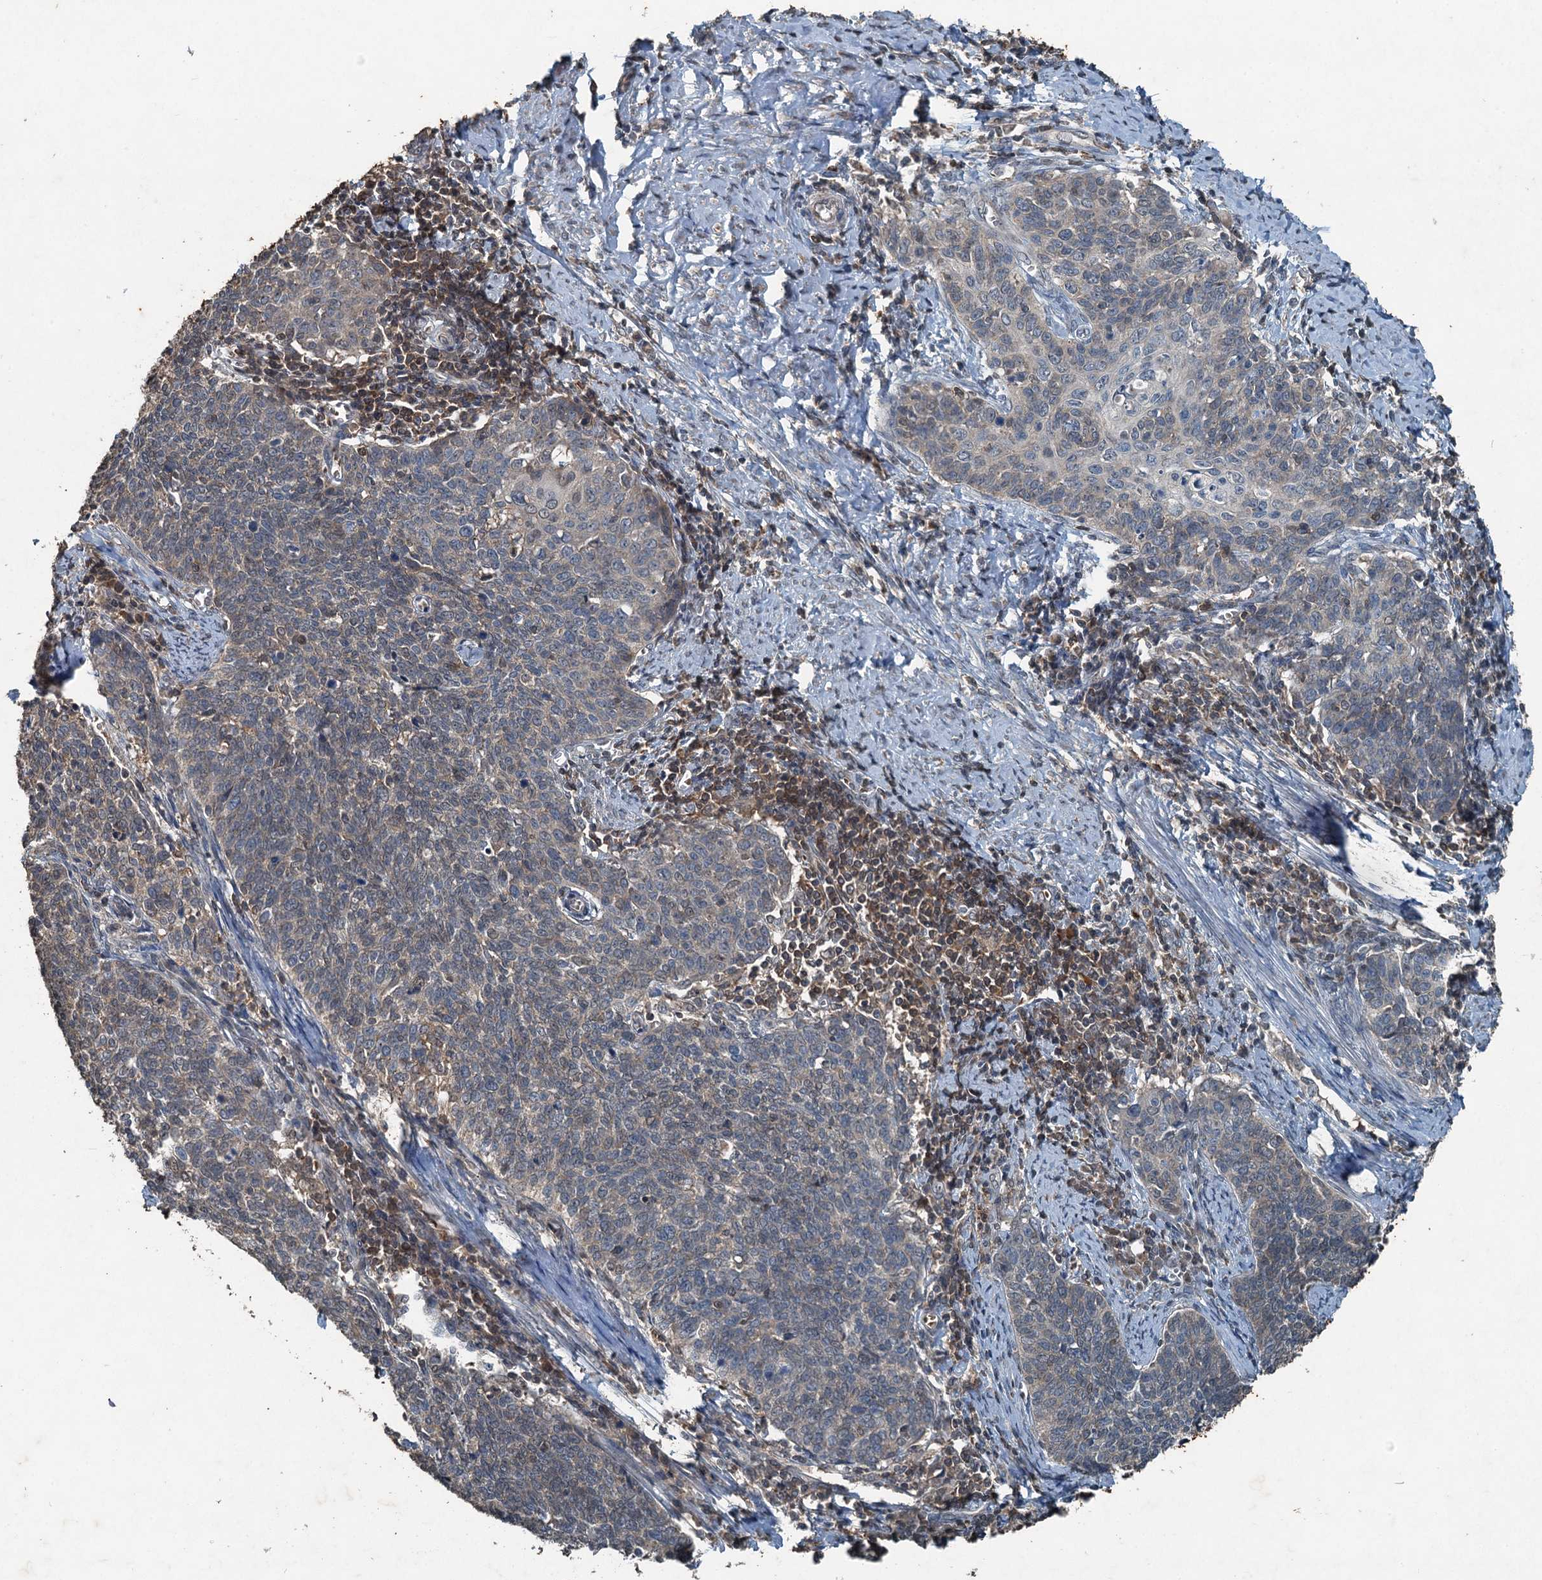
{"staining": {"intensity": "negative", "quantity": "none", "location": "none"}, "tissue": "cervical cancer", "cell_type": "Tumor cells", "image_type": "cancer", "snomed": [{"axis": "morphology", "description": "Squamous cell carcinoma, NOS"}, {"axis": "topography", "description": "Cervix"}], "caption": "Histopathology image shows no protein expression in tumor cells of cervical squamous cell carcinoma tissue.", "gene": "TCTN1", "patient": {"sex": "female", "age": 39}}